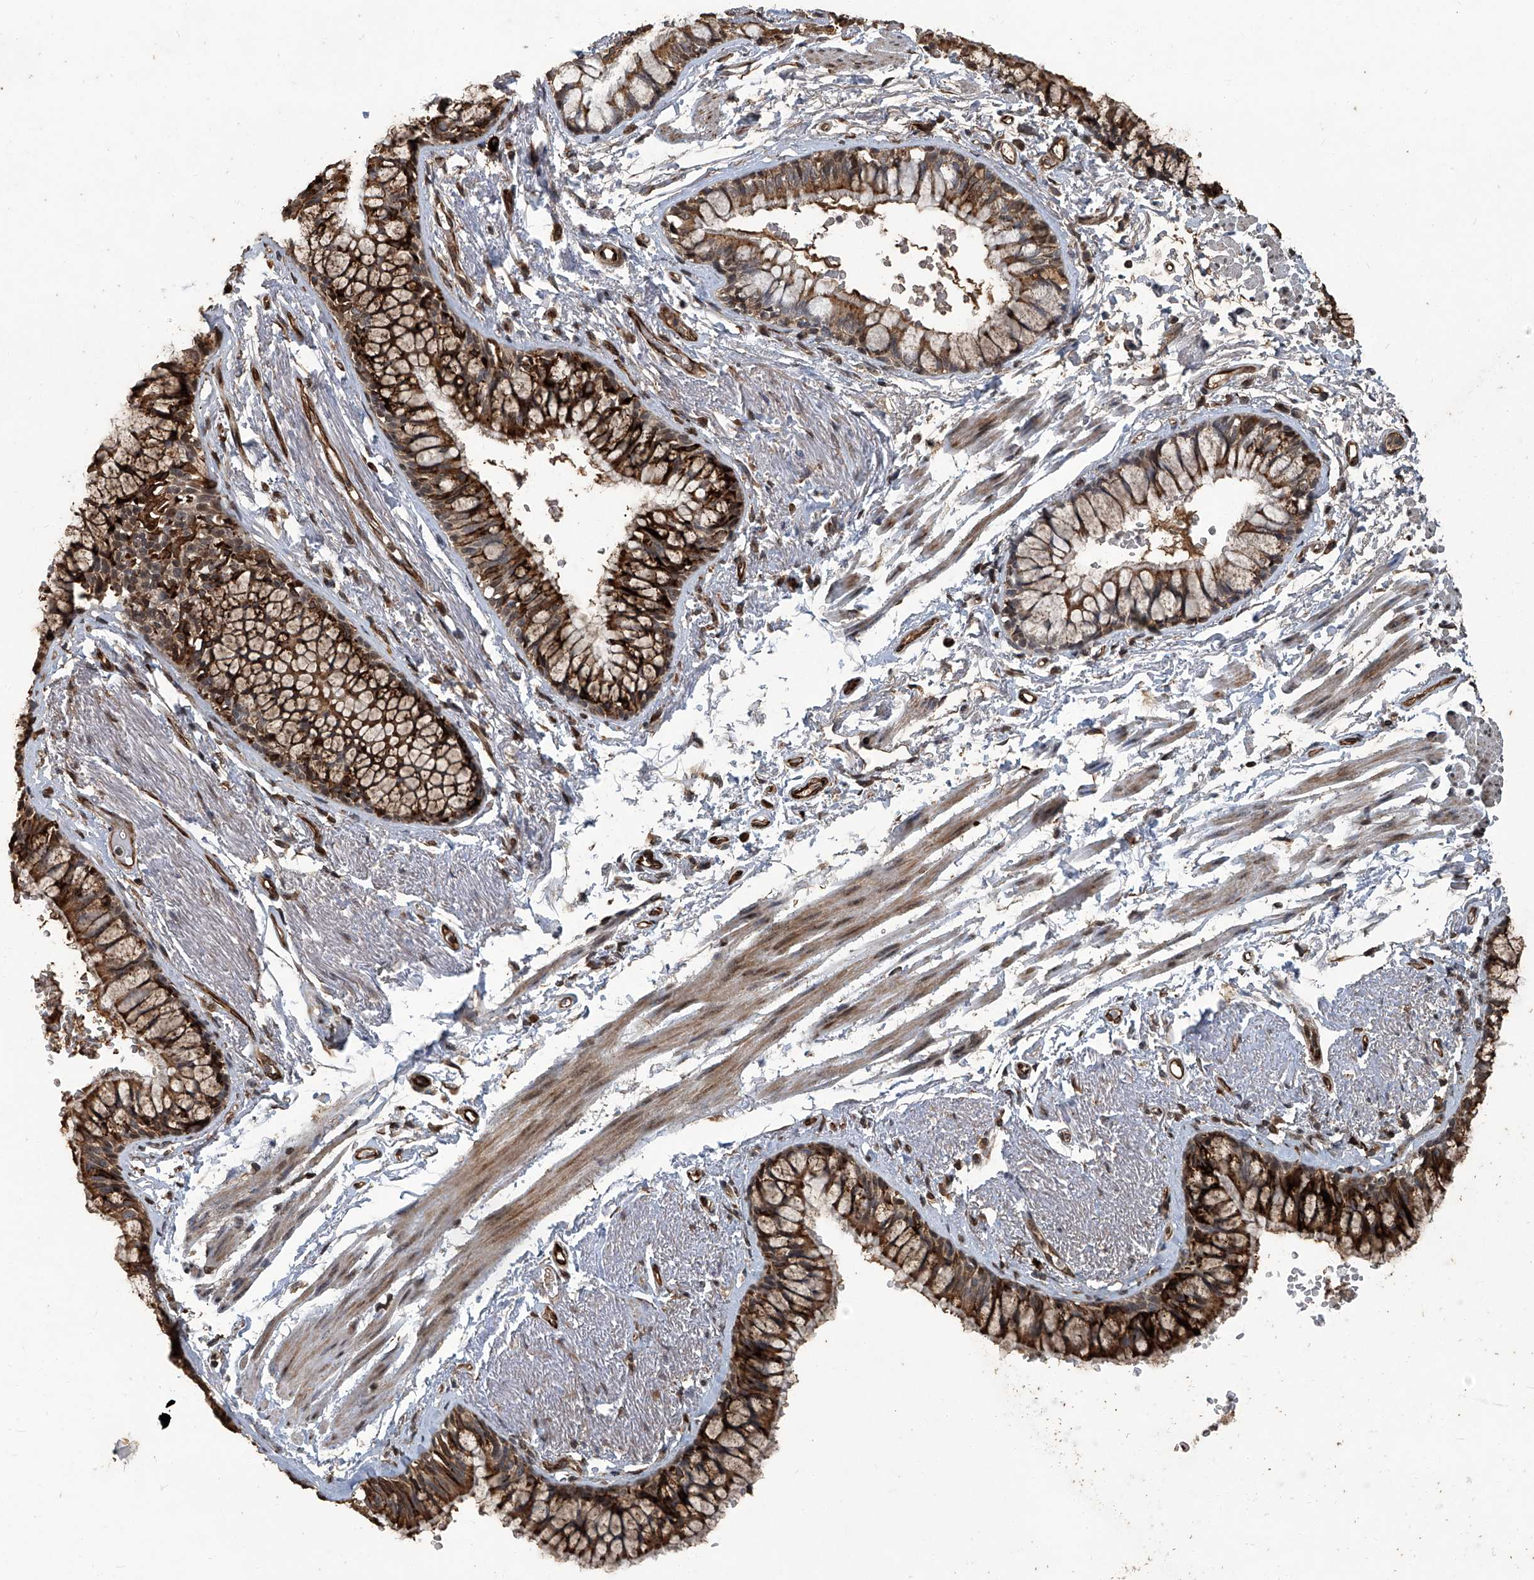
{"staining": {"intensity": "strong", "quantity": ">75%", "location": "cytoplasmic/membranous"}, "tissue": "bronchus", "cell_type": "Respiratory epithelial cells", "image_type": "normal", "snomed": [{"axis": "morphology", "description": "Normal tissue, NOS"}, {"axis": "topography", "description": "Cartilage tissue"}, {"axis": "topography", "description": "Bronchus"}], "caption": "Strong cytoplasmic/membranous protein staining is appreciated in about >75% of respiratory epithelial cells in bronchus.", "gene": "GPR132", "patient": {"sex": "female", "age": 73}}